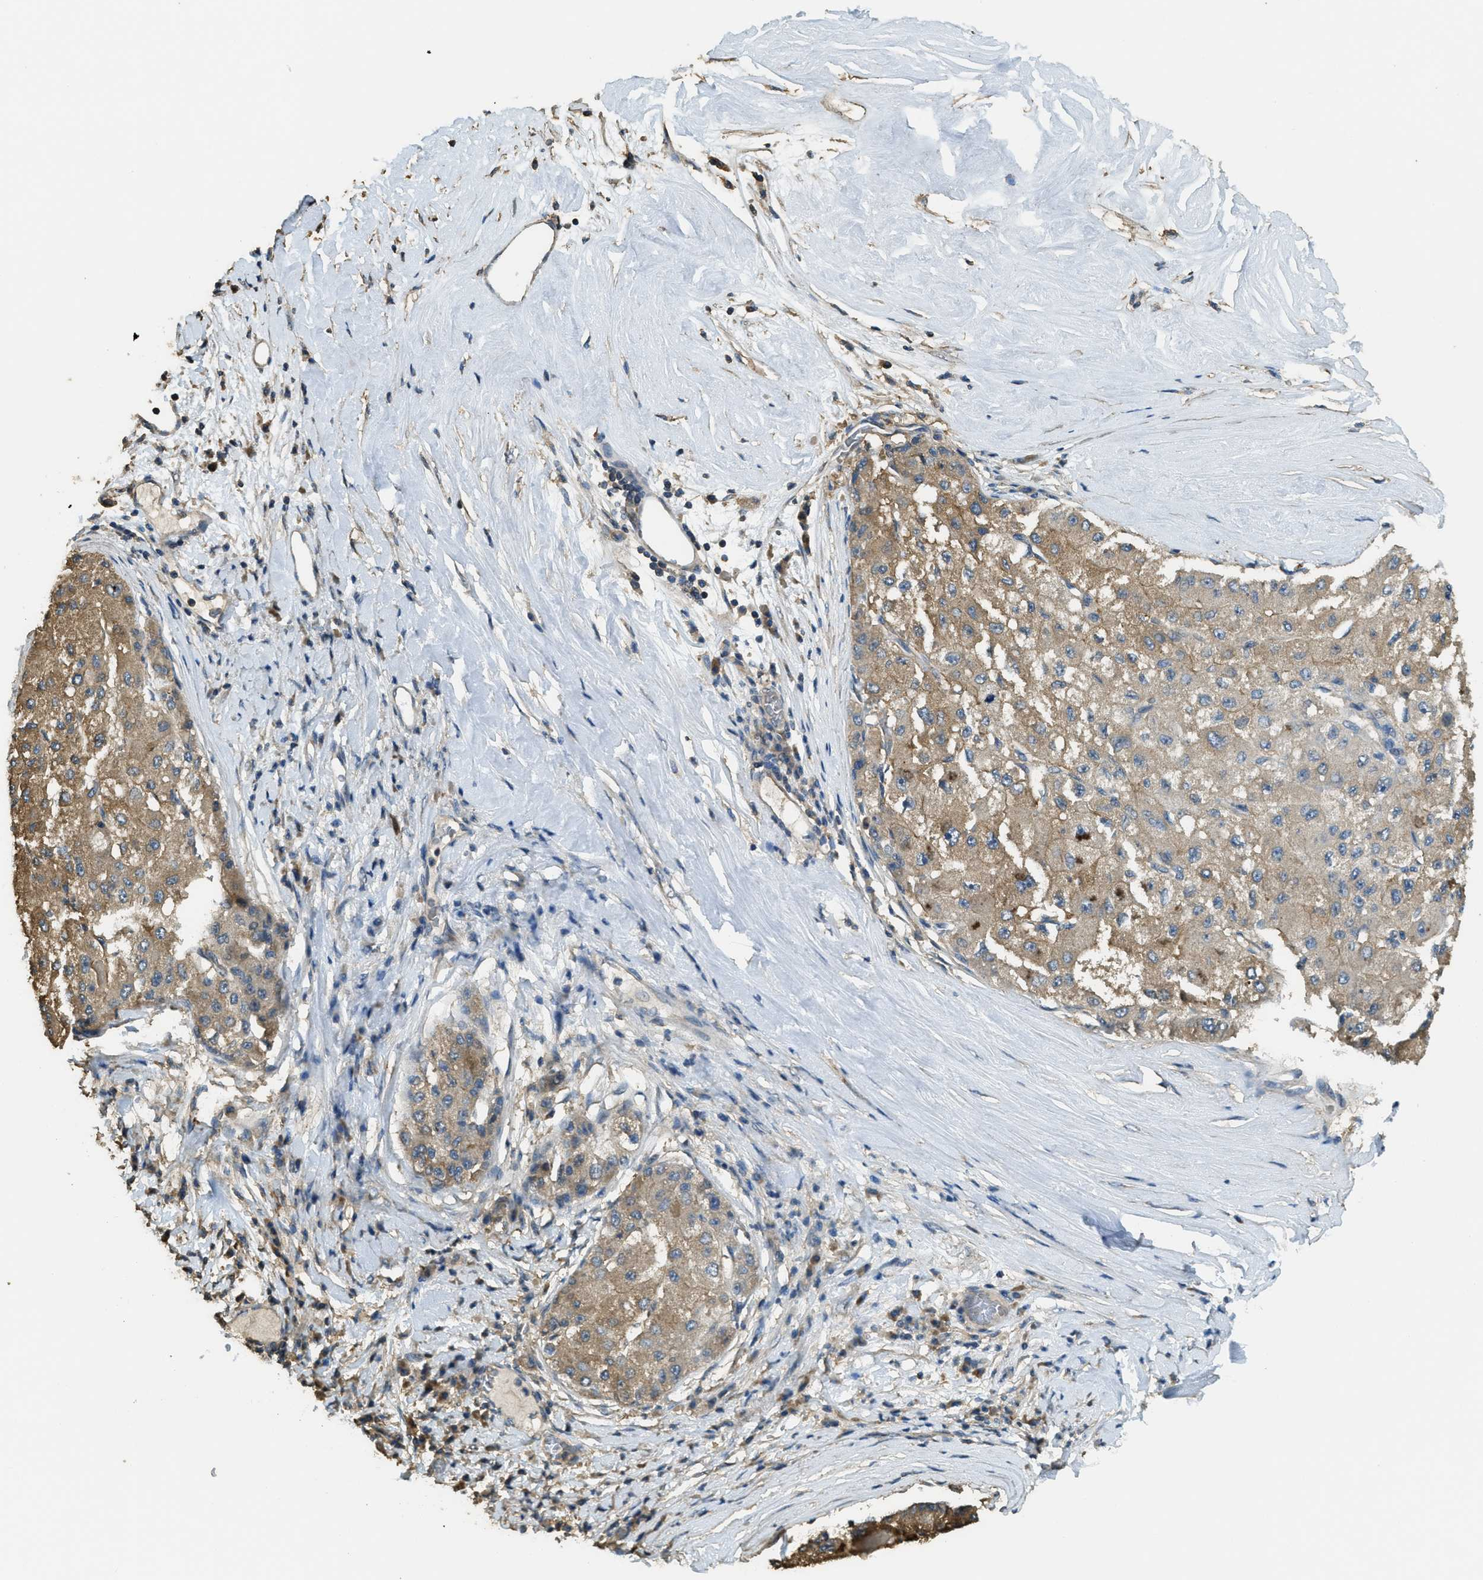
{"staining": {"intensity": "moderate", "quantity": ">75%", "location": "cytoplasmic/membranous"}, "tissue": "liver cancer", "cell_type": "Tumor cells", "image_type": "cancer", "snomed": [{"axis": "morphology", "description": "Carcinoma, Hepatocellular, NOS"}, {"axis": "topography", "description": "Liver"}], "caption": "Liver cancer (hepatocellular carcinoma) tissue demonstrates moderate cytoplasmic/membranous expression in about >75% of tumor cells", "gene": "CD276", "patient": {"sex": "male", "age": 80}}